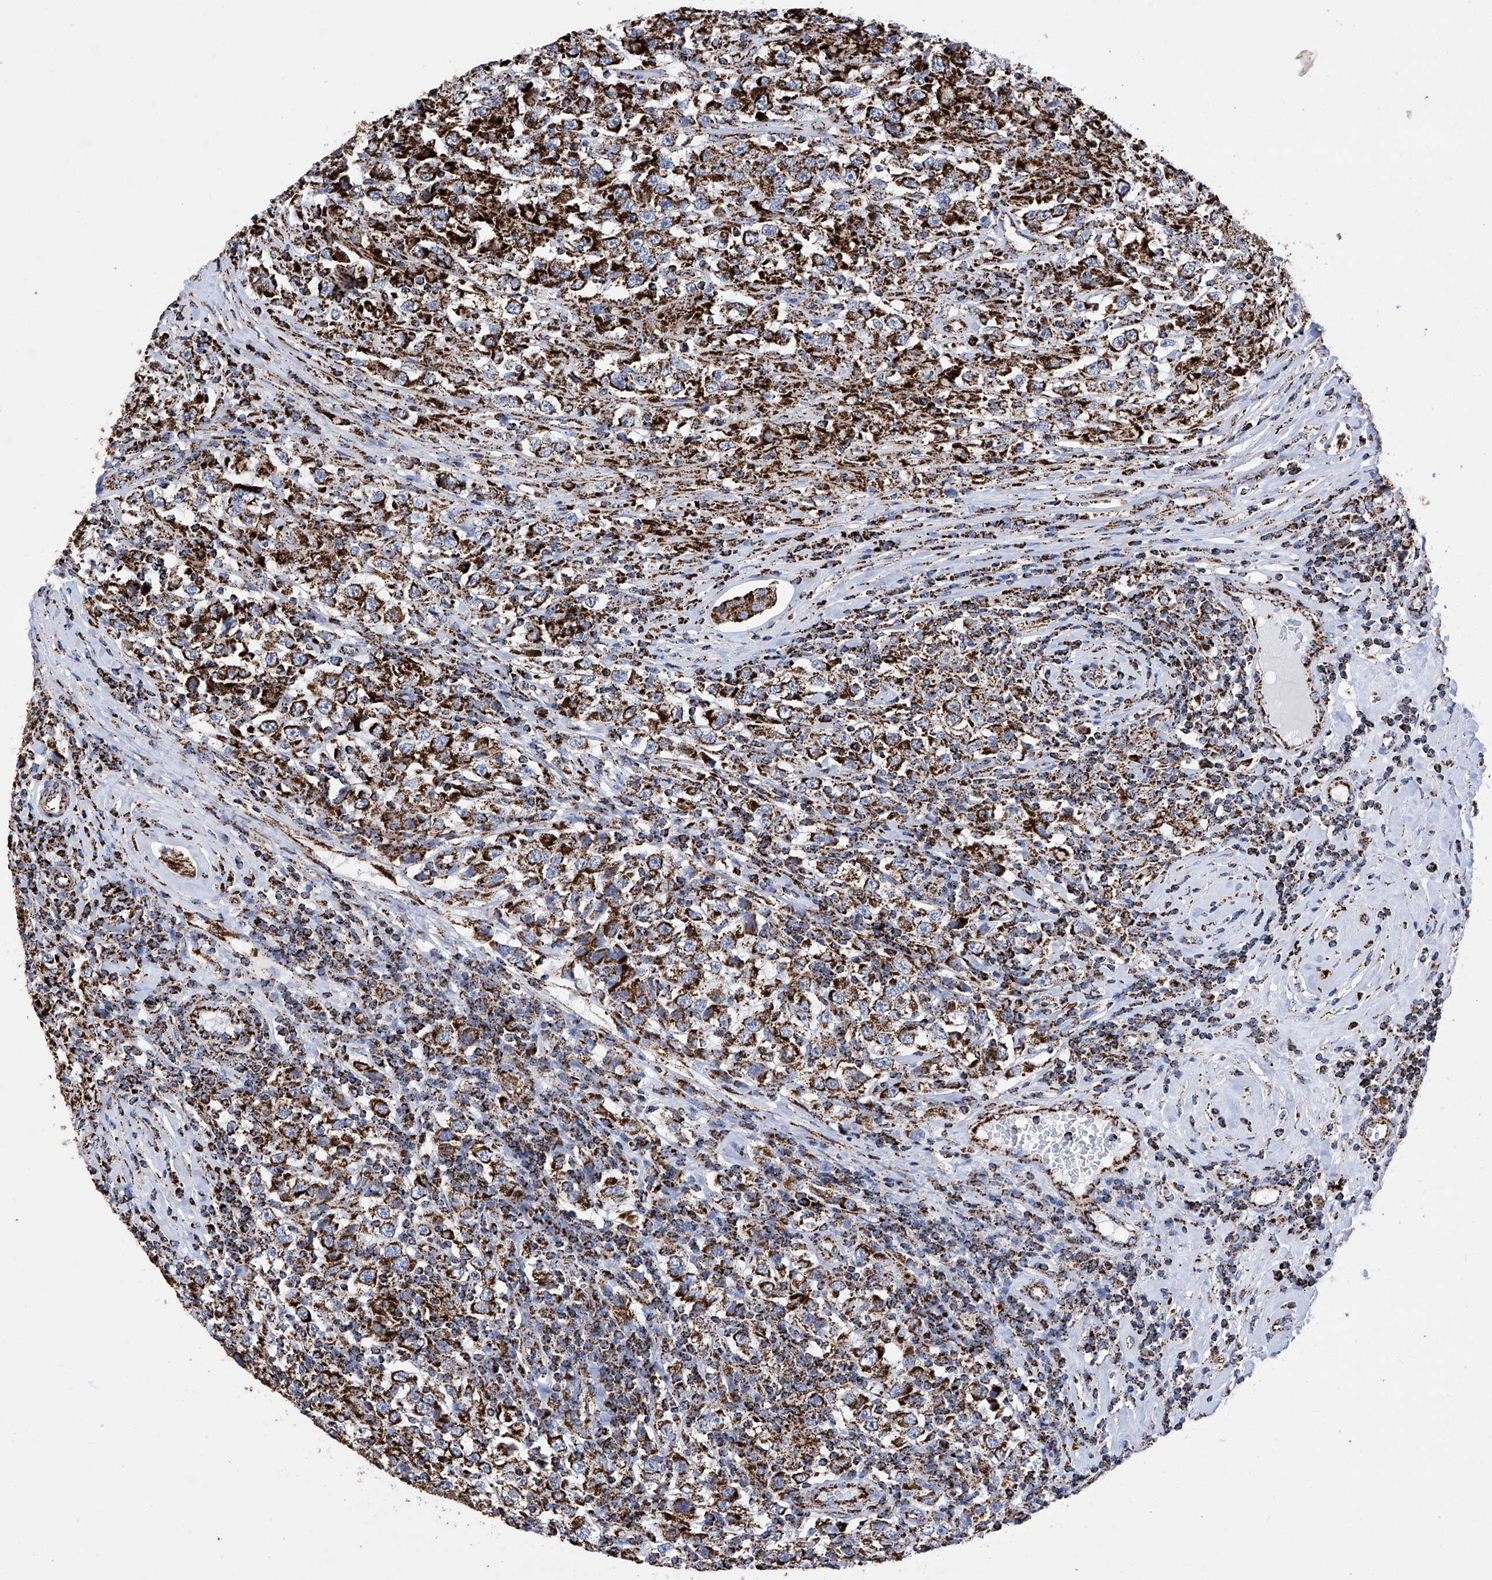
{"staining": {"intensity": "strong", "quantity": ">75%", "location": "cytoplasmic/membranous"}, "tissue": "testis cancer", "cell_type": "Tumor cells", "image_type": "cancer", "snomed": [{"axis": "morphology", "description": "Seminoma, NOS"}, {"axis": "topography", "description": "Testis"}], "caption": "Protein expression analysis of human testis seminoma reveals strong cytoplasmic/membranous staining in about >75% of tumor cells. The staining was performed using DAB to visualize the protein expression in brown, while the nuclei were stained in blue with hematoxylin (Magnification: 20x).", "gene": "ATP5PF", "patient": {"sex": "male", "age": 41}}